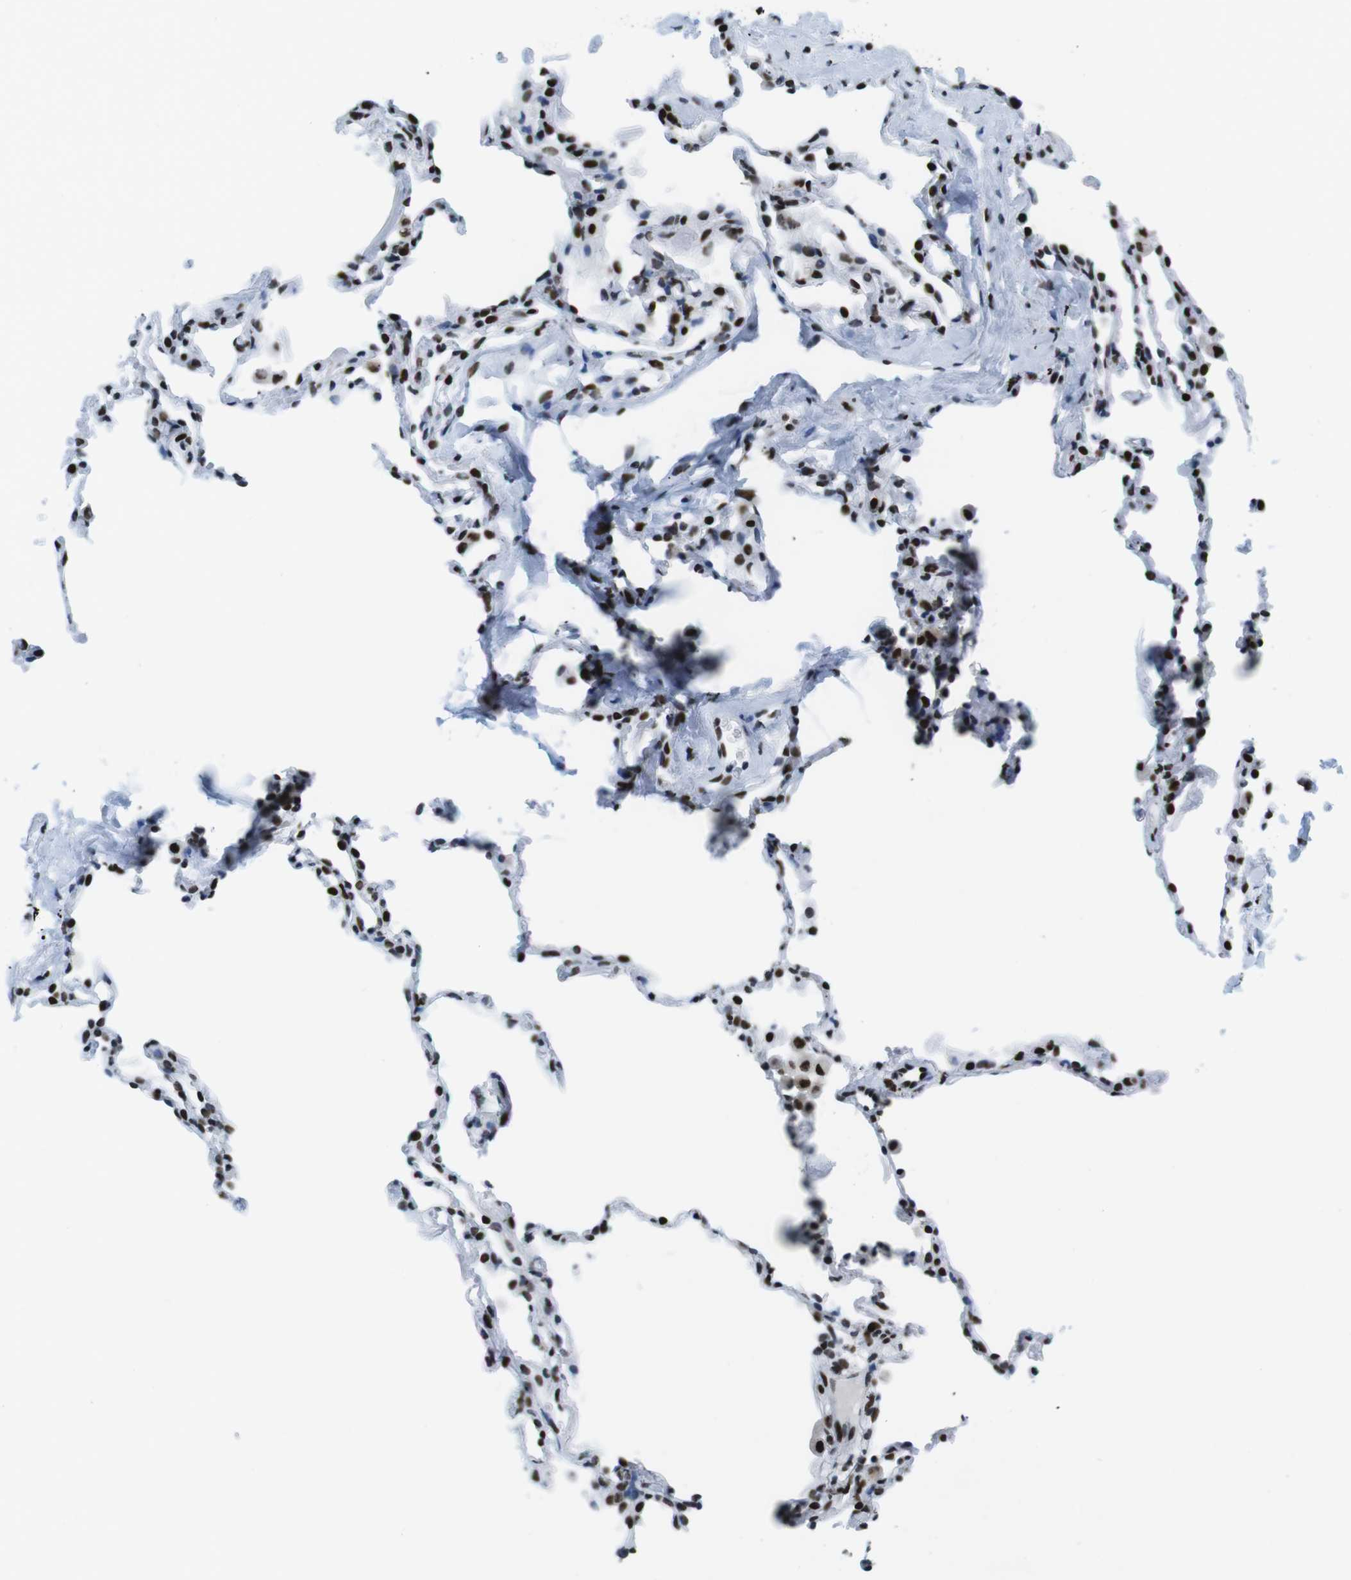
{"staining": {"intensity": "strong", "quantity": ">75%", "location": "nuclear"}, "tissue": "lung", "cell_type": "Alveolar cells", "image_type": "normal", "snomed": [{"axis": "morphology", "description": "Normal tissue, NOS"}, {"axis": "morphology", "description": "Soft tissue tumor metastatic"}, {"axis": "topography", "description": "Lung"}], "caption": "This histopathology image displays immunohistochemistry (IHC) staining of unremarkable human lung, with high strong nuclear expression in about >75% of alveolar cells.", "gene": "CITED2", "patient": {"sex": "male", "age": 59}}